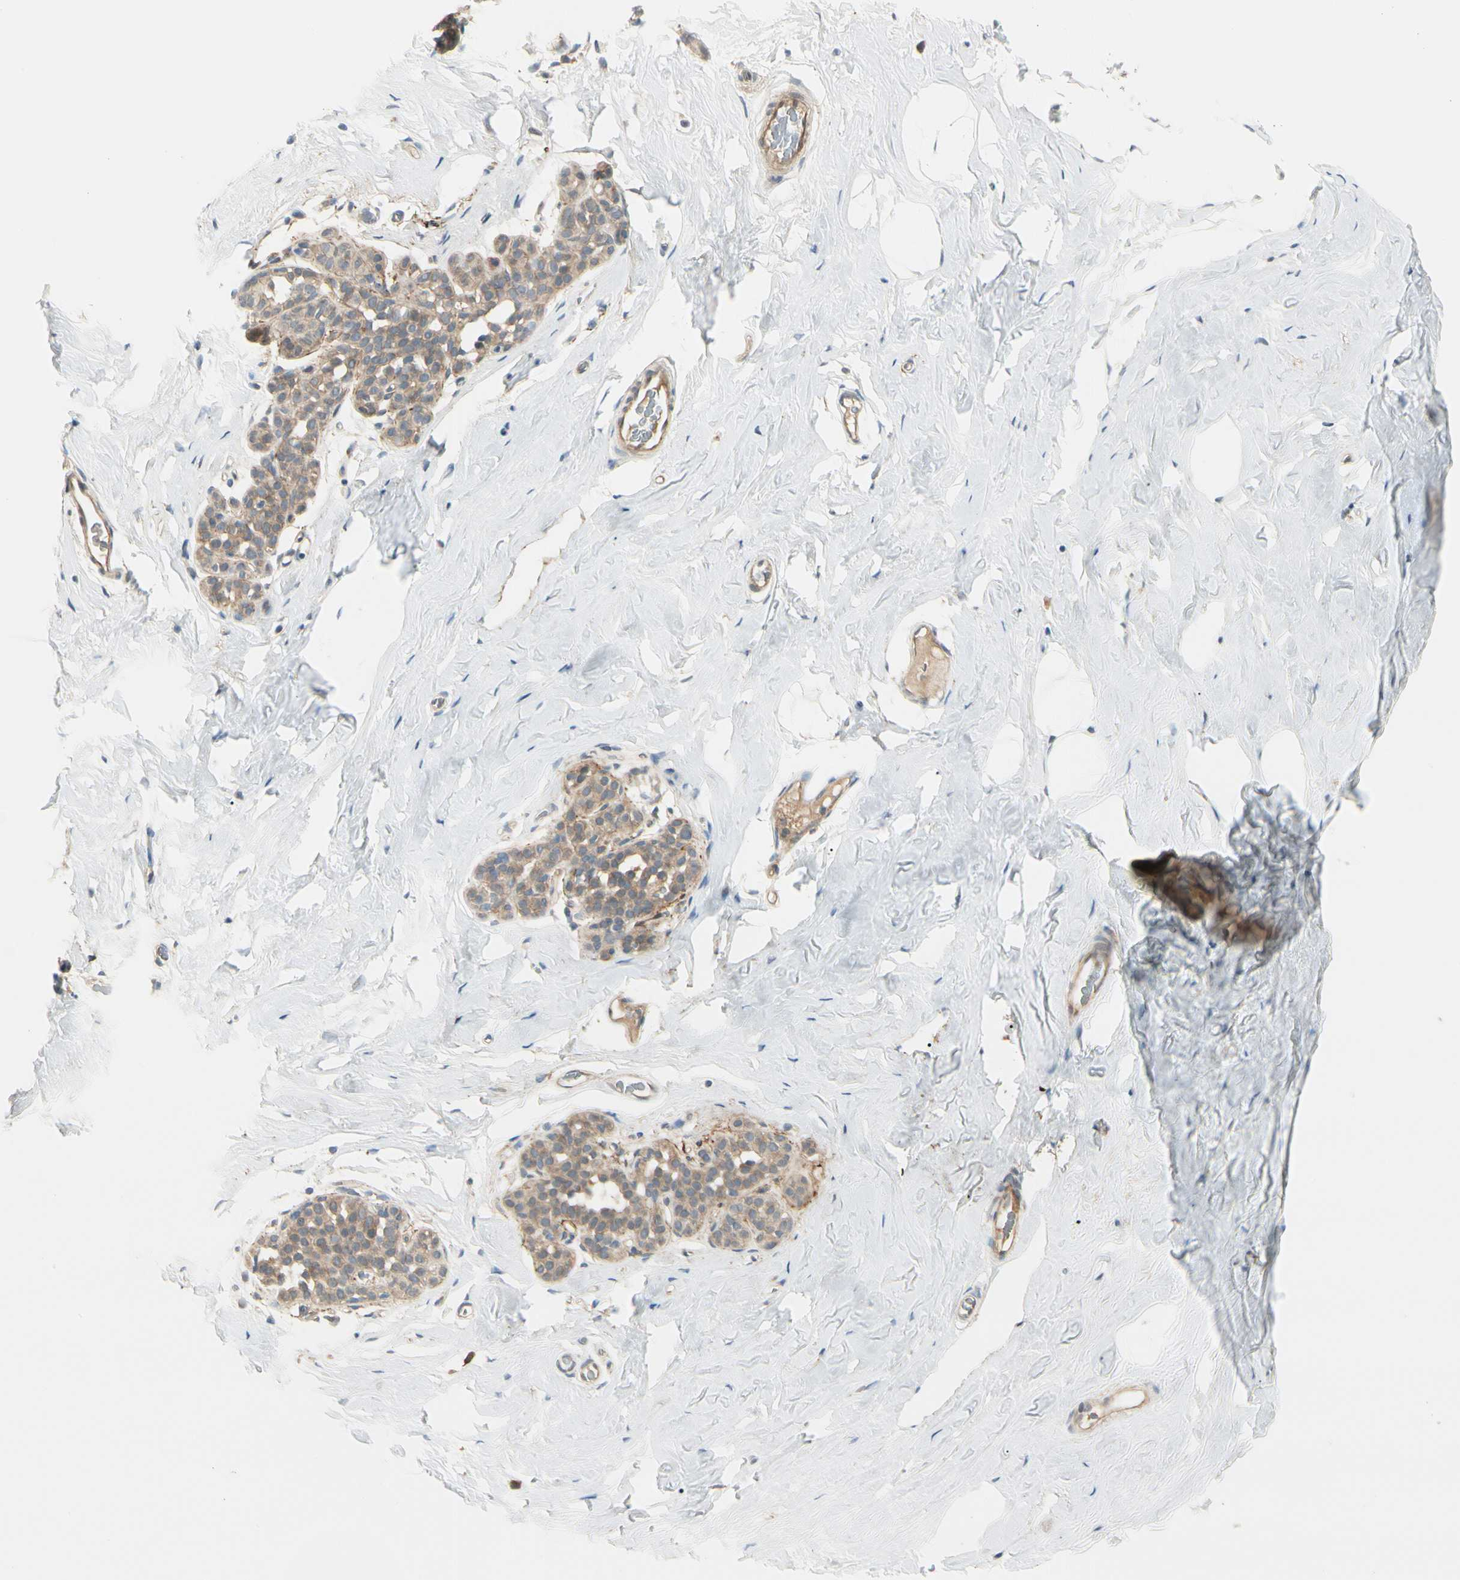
{"staining": {"intensity": "negative", "quantity": "none", "location": "none"}, "tissue": "breast", "cell_type": "Adipocytes", "image_type": "normal", "snomed": [{"axis": "morphology", "description": "Normal tissue, NOS"}, {"axis": "topography", "description": "Breast"}], "caption": "This is a photomicrograph of immunohistochemistry (IHC) staining of benign breast, which shows no positivity in adipocytes. Nuclei are stained in blue.", "gene": "F2R", "patient": {"sex": "female", "age": 75}}